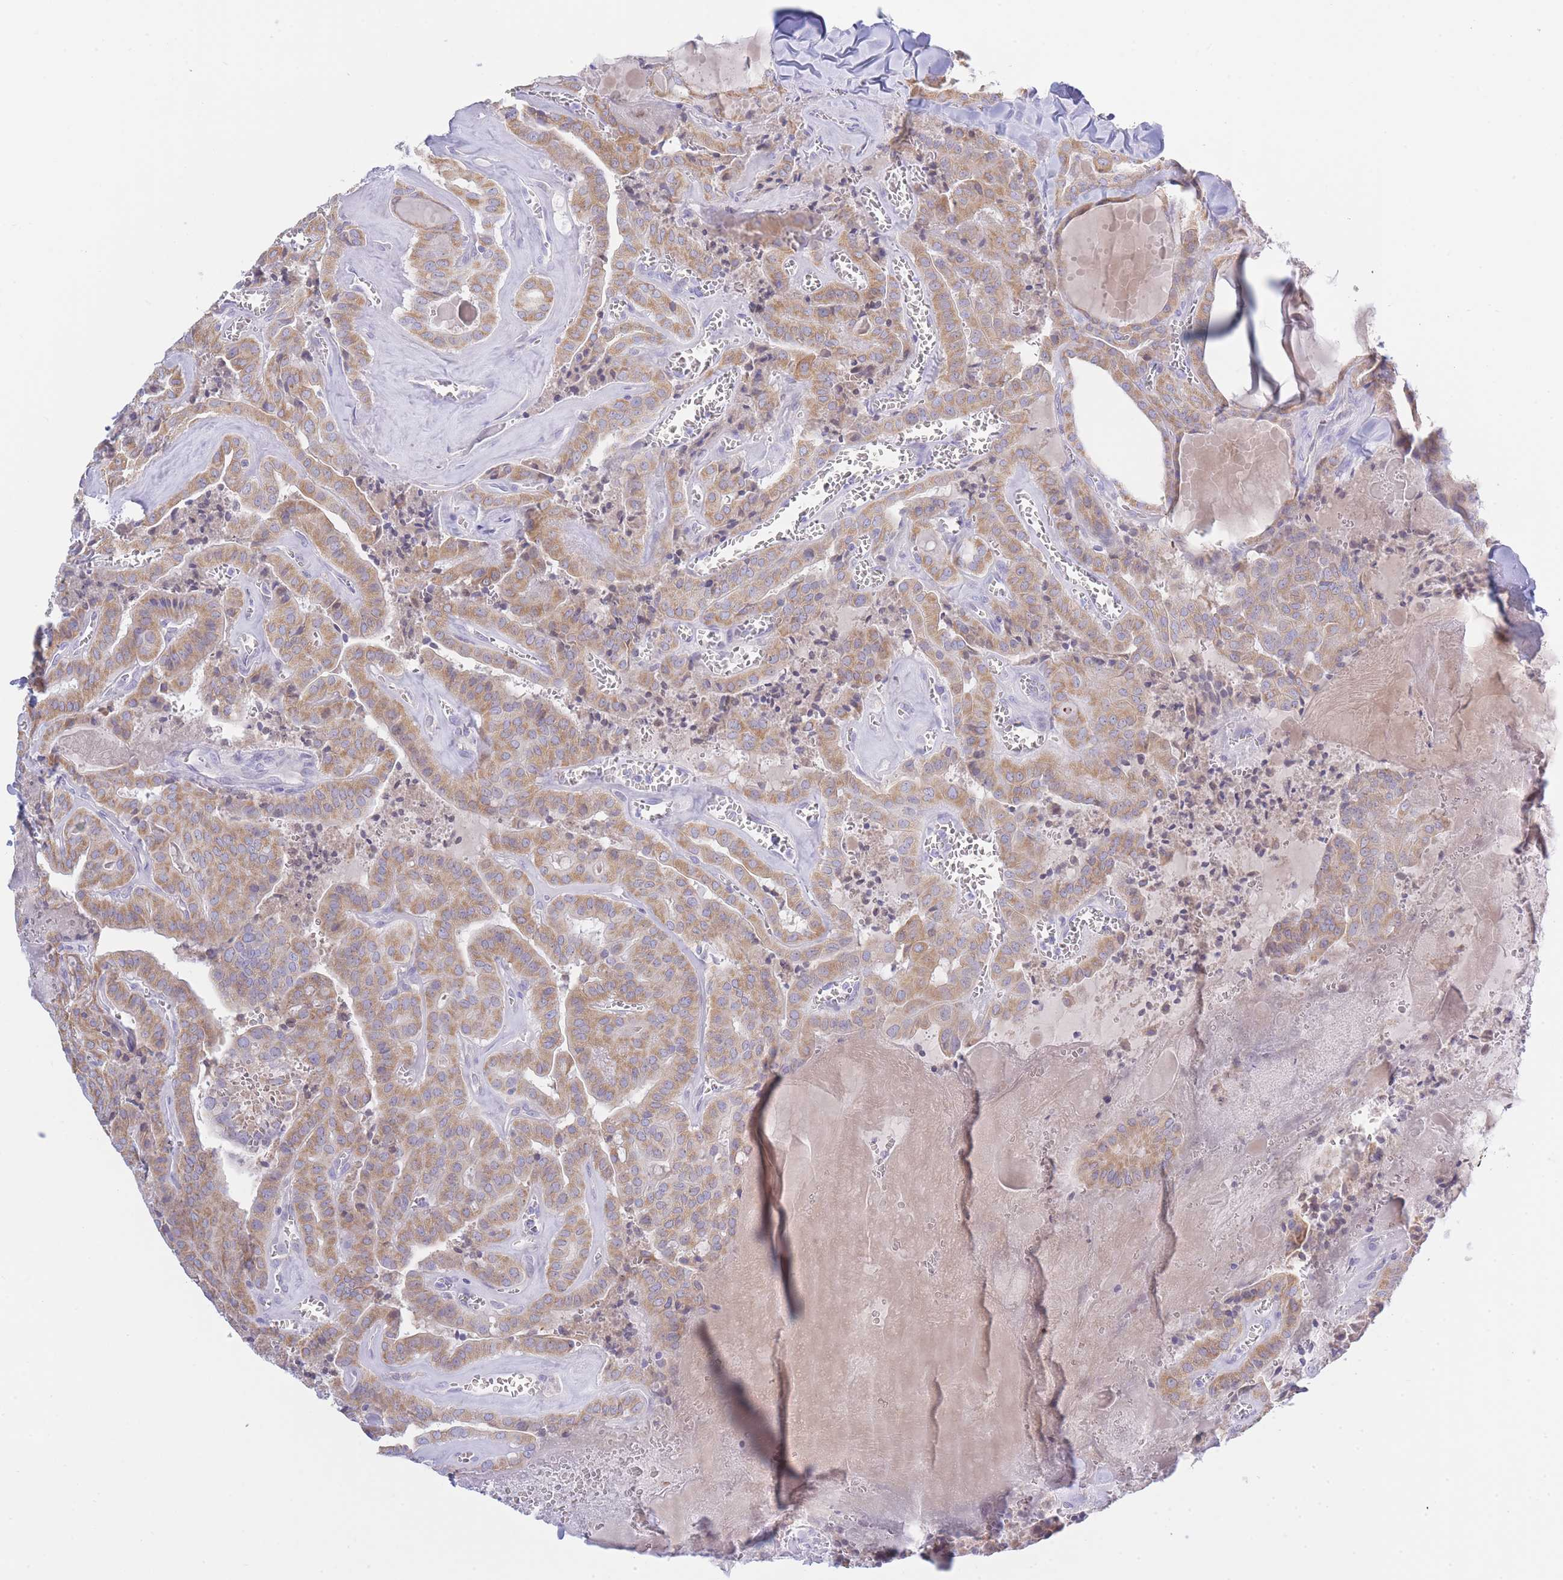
{"staining": {"intensity": "moderate", "quantity": ">75%", "location": "cytoplasmic/membranous"}, "tissue": "thyroid cancer", "cell_type": "Tumor cells", "image_type": "cancer", "snomed": [{"axis": "morphology", "description": "Papillary adenocarcinoma, NOS"}, {"axis": "topography", "description": "Thyroid gland"}], "caption": "An immunohistochemistry histopathology image of neoplastic tissue is shown. Protein staining in brown labels moderate cytoplasmic/membranous positivity in thyroid cancer (papillary adenocarcinoma) within tumor cells.", "gene": "NANP", "patient": {"sex": "male", "age": 52}}